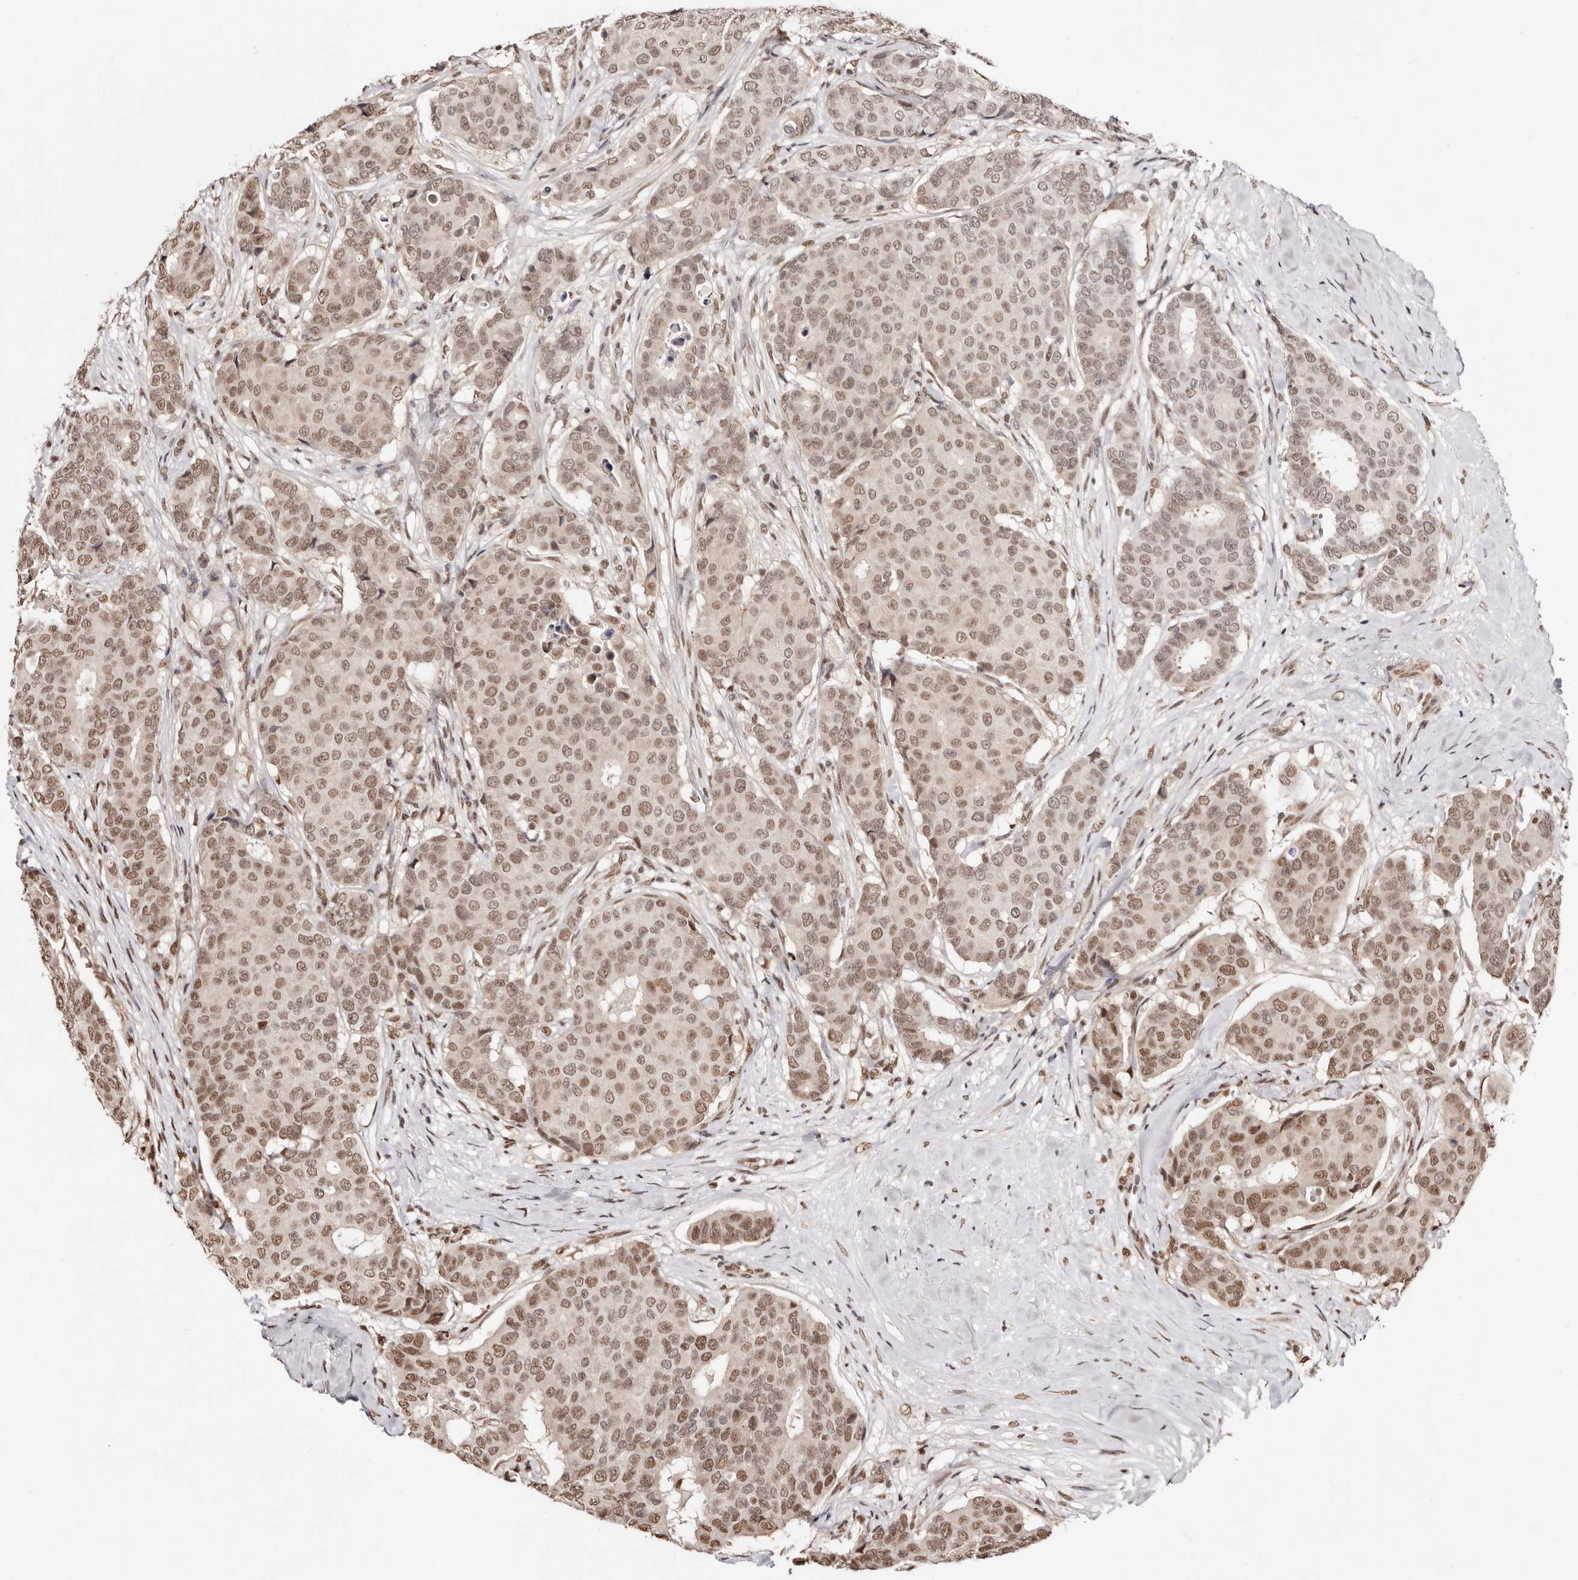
{"staining": {"intensity": "moderate", "quantity": ">75%", "location": "nuclear"}, "tissue": "breast cancer", "cell_type": "Tumor cells", "image_type": "cancer", "snomed": [{"axis": "morphology", "description": "Duct carcinoma"}, {"axis": "topography", "description": "Breast"}], "caption": "Immunohistochemistry (DAB (3,3'-diaminobenzidine)) staining of human breast cancer (invasive ductal carcinoma) demonstrates moderate nuclear protein expression in about >75% of tumor cells.", "gene": "BICRAL", "patient": {"sex": "female", "age": 75}}